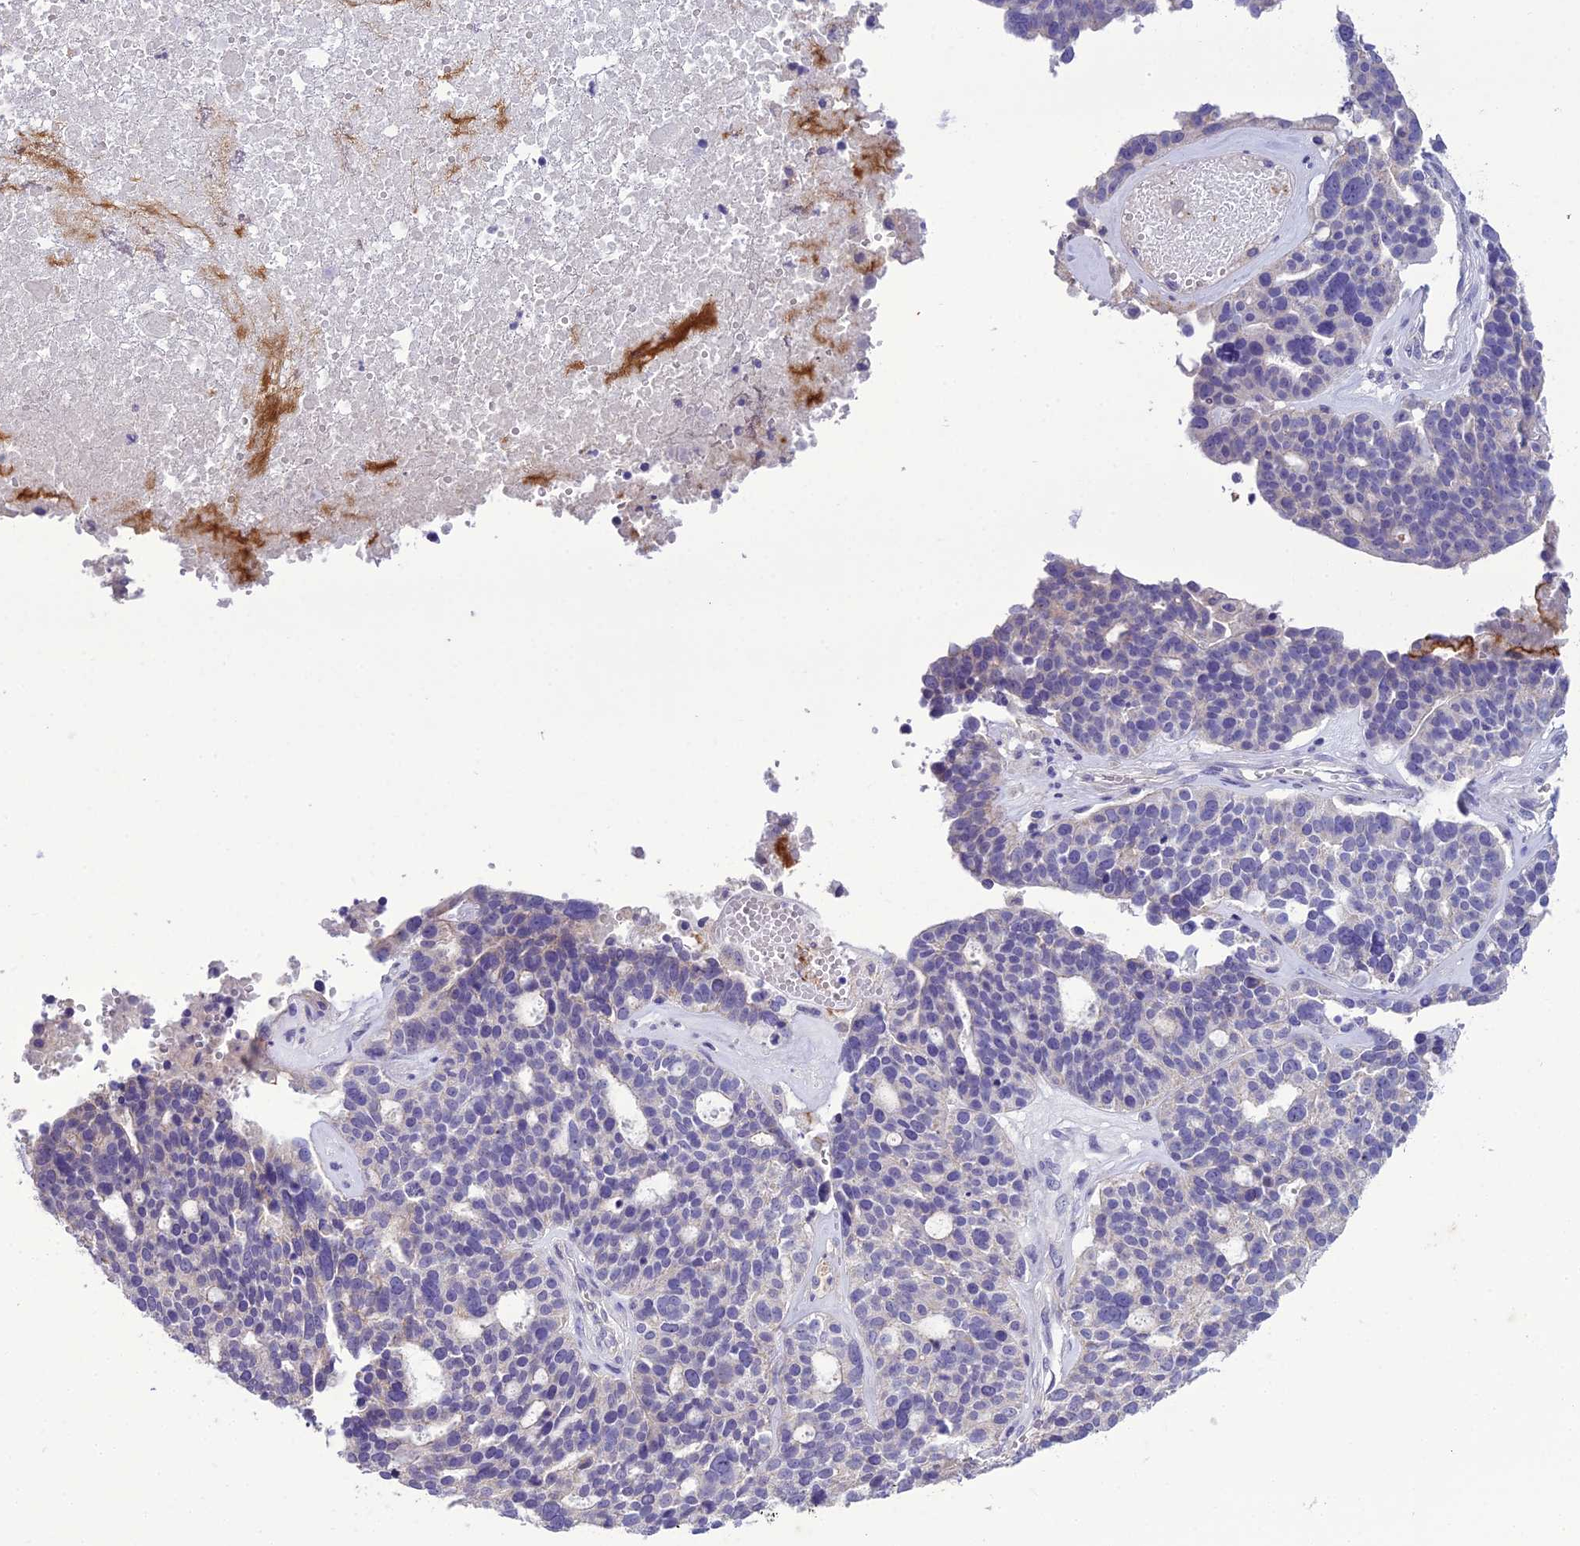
{"staining": {"intensity": "negative", "quantity": "none", "location": "none"}, "tissue": "ovarian cancer", "cell_type": "Tumor cells", "image_type": "cancer", "snomed": [{"axis": "morphology", "description": "Cystadenocarcinoma, serous, NOS"}, {"axis": "topography", "description": "Ovary"}], "caption": "Immunohistochemistry image of human ovarian cancer stained for a protein (brown), which demonstrates no positivity in tumor cells. (DAB immunohistochemistry, high magnification).", "gene": "SCRT1", "patient": {"sex": "female", "age": 59}}